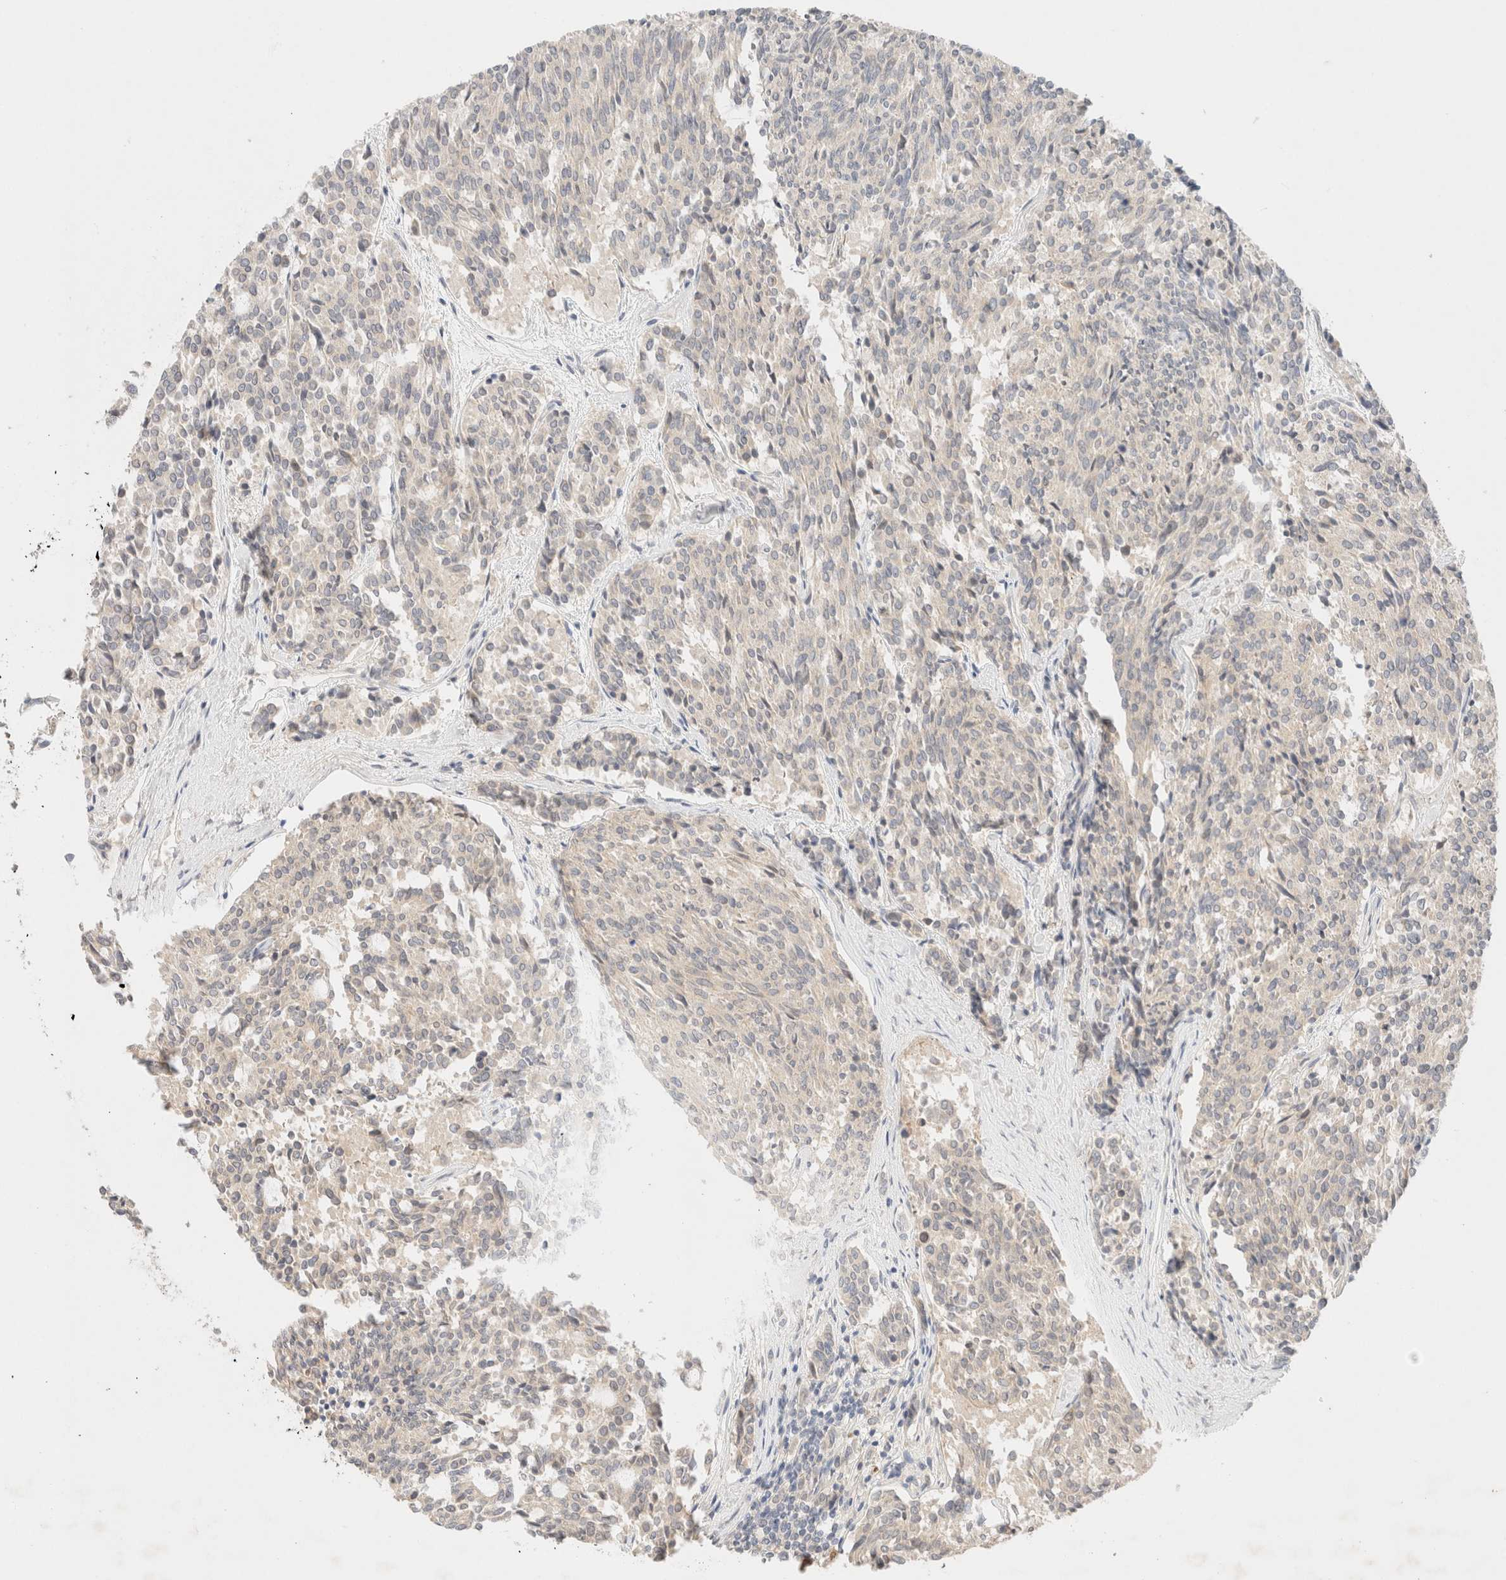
{"staining": {"intensity": "negative", "quantity": "none", "location": "none"}, "tissue": "carcinoid", "cell_type": "Tumor cells", "image_type": "cancer", "snomed": [{"axis": "morphology", "description": "Carcinoid, malignant, NOS"}, {"axis": "topography", "description": "Pancreas"}], "caption": "This micrograph is of carcinoid (malignant) stained with immunohistochemistry to label a protein in brown with the nuclei are counter-stained blue. There is no positivity in tumor cells.", "gene": "SARM1", "patient": {"sex": "female", "age": 54}}